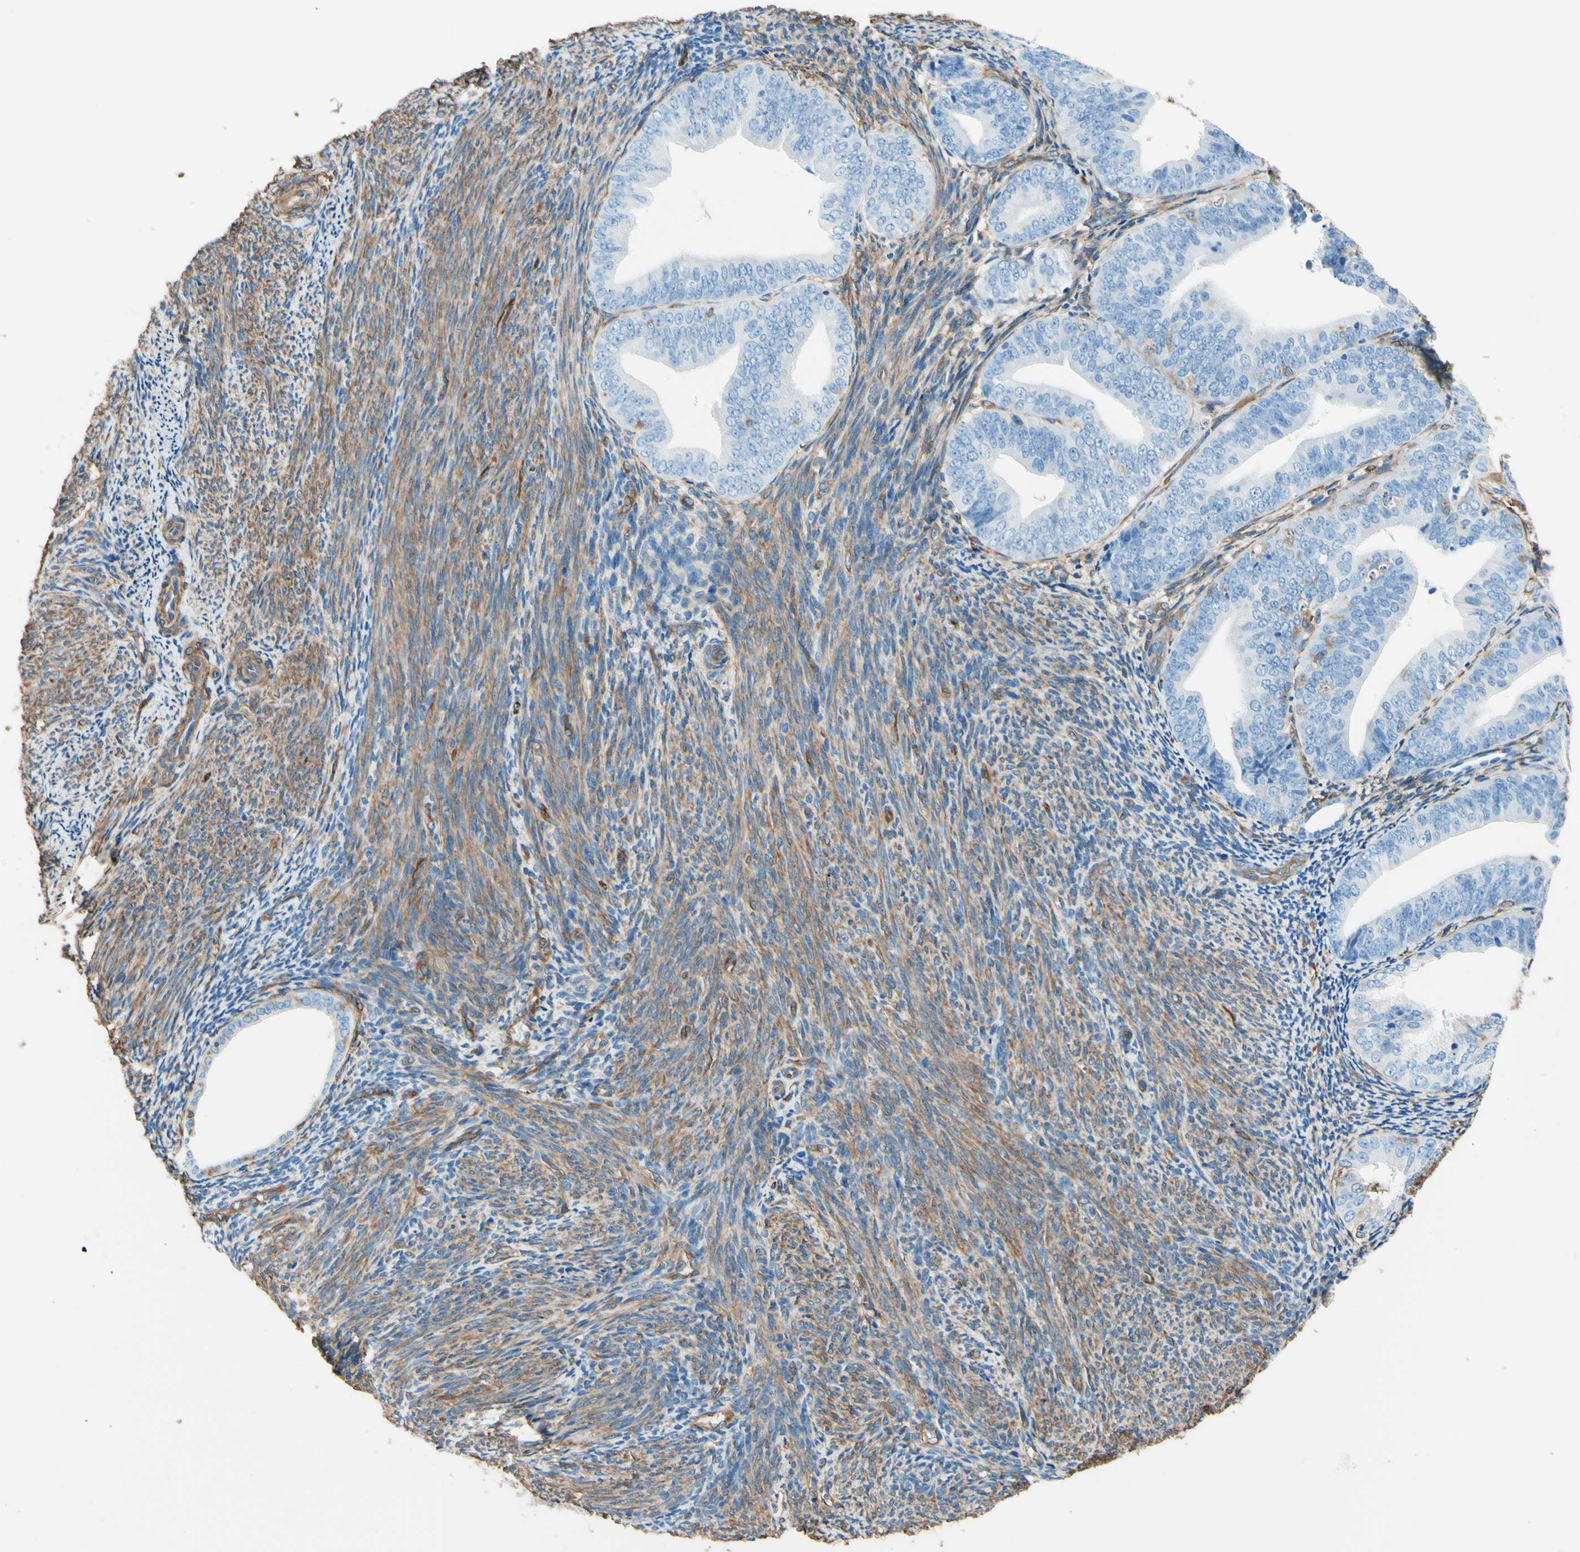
{"staining": {"intensity": "negative", "quantity": "none", "location": "none"}, "tissue": "endometrial cancer", "cell_type": "Tumor cells", "image_type": "cancer", "snomed": [{"axis": "morphology", "description": "Adenocarcinoma, NOS"}, {"axis": "topography", "description": "Endometrium"}], "caption": "Immunohistochemical staining of adenocarcinoma (endometrial) demonstrates no significant expression in tumor cells. (DAB IHC, high magnification).", "gene": "DPYSL3", "patient": {"sex": "female", "age": 63}}